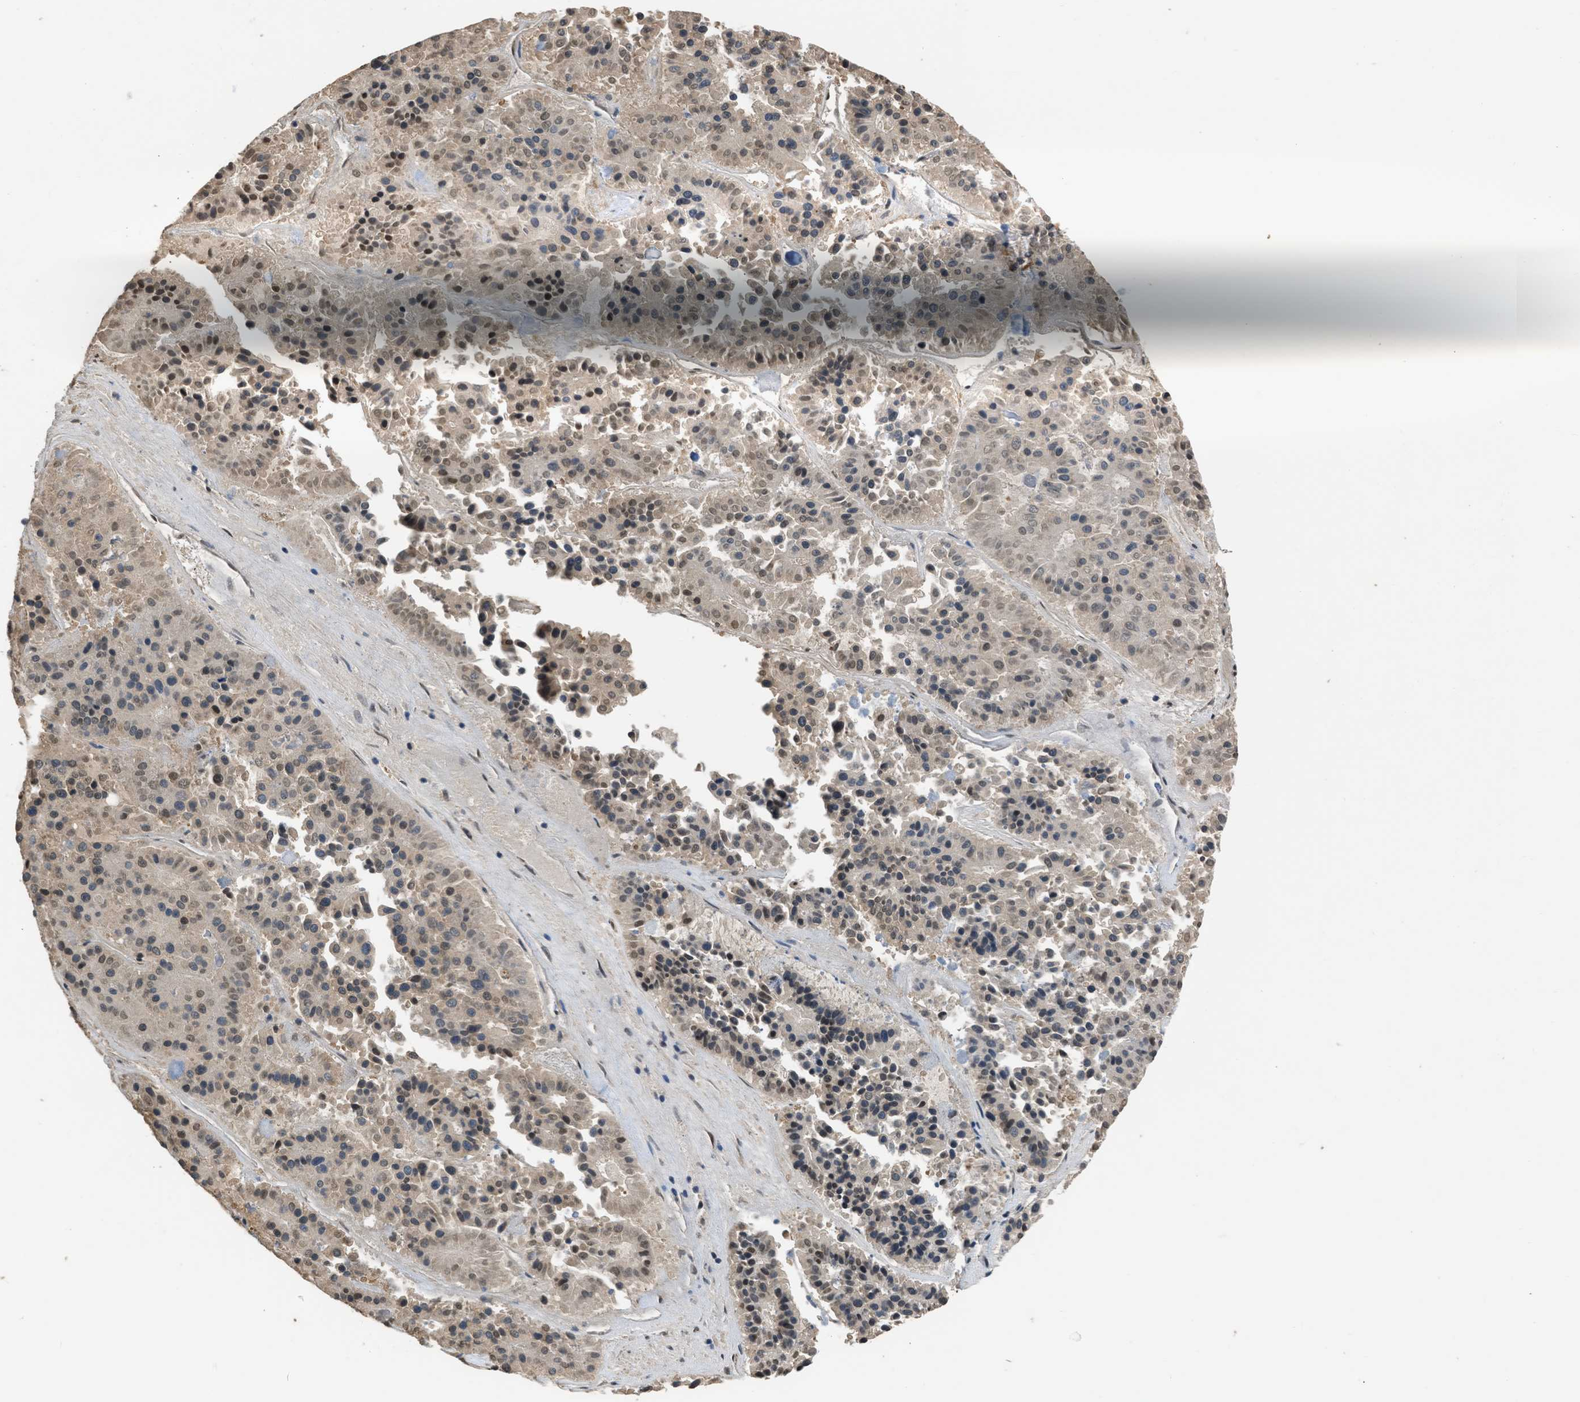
{"staining": {"intensity": "moderate", "quantity": "25%-75%", "location": "nuclear"}, "tissue": "pancreatic cancer", "cell_type": "Tumor cells", "image_type": "cancer", "snomed": [{"axis": "morphology", "description": "Adenocarcinoma, NOS"}, {"axis": "topography", "description": "Pancreas"}], "caption": "Pancreatic cancer stained with DAB immunohistochemistry displays medium levels of moderate nuclear expression in about 25%-75% of tumor cells. Immunohistochemistry stains the protein of interest in brown and the nuclei are stained blue.", "gene": "SLC36A4", "patient": {"sex": "male", "age": 50}}